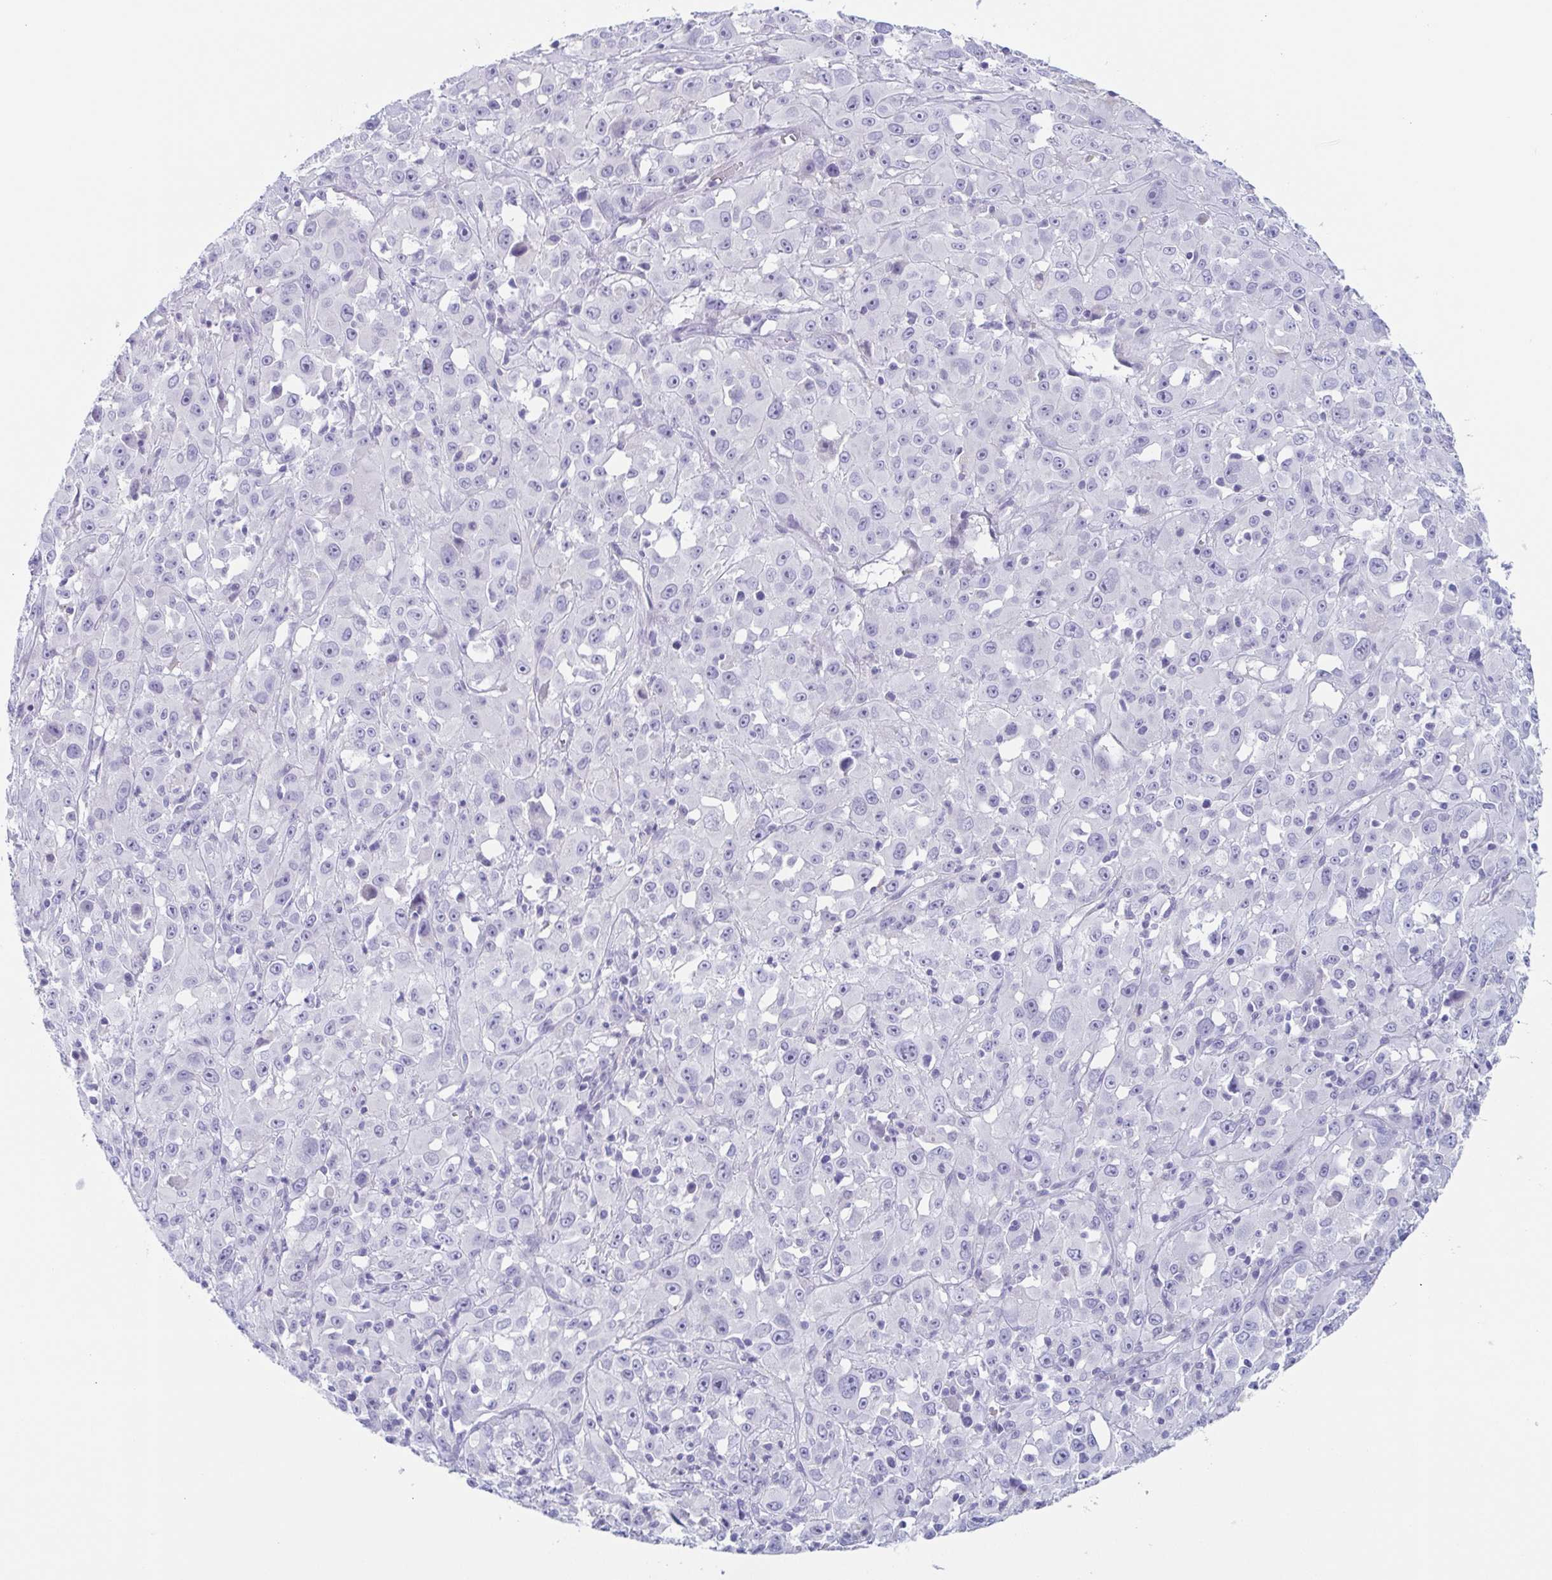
{"staining": {"intensity": "negative", "quantity": "none", "location": "none"}, "tissue": "melanoma", "cell_type": "Tumor cells", "image_type": "cancer", "snomed": [{"axis": "morphology", "description": "Malignant melanoma, Metastatic site"}, {"axis": "topography", "description": "Soft tissue"}], "caption": "This histopathology image is of malignant melanoma (metastatic site) stained with IHC to label a protein in brown with the nuclei are counter-stained blue. There is no staining in tumor cells.", "gene": "TAGLN3", "patient": {"sex": "male", "age": 50}}